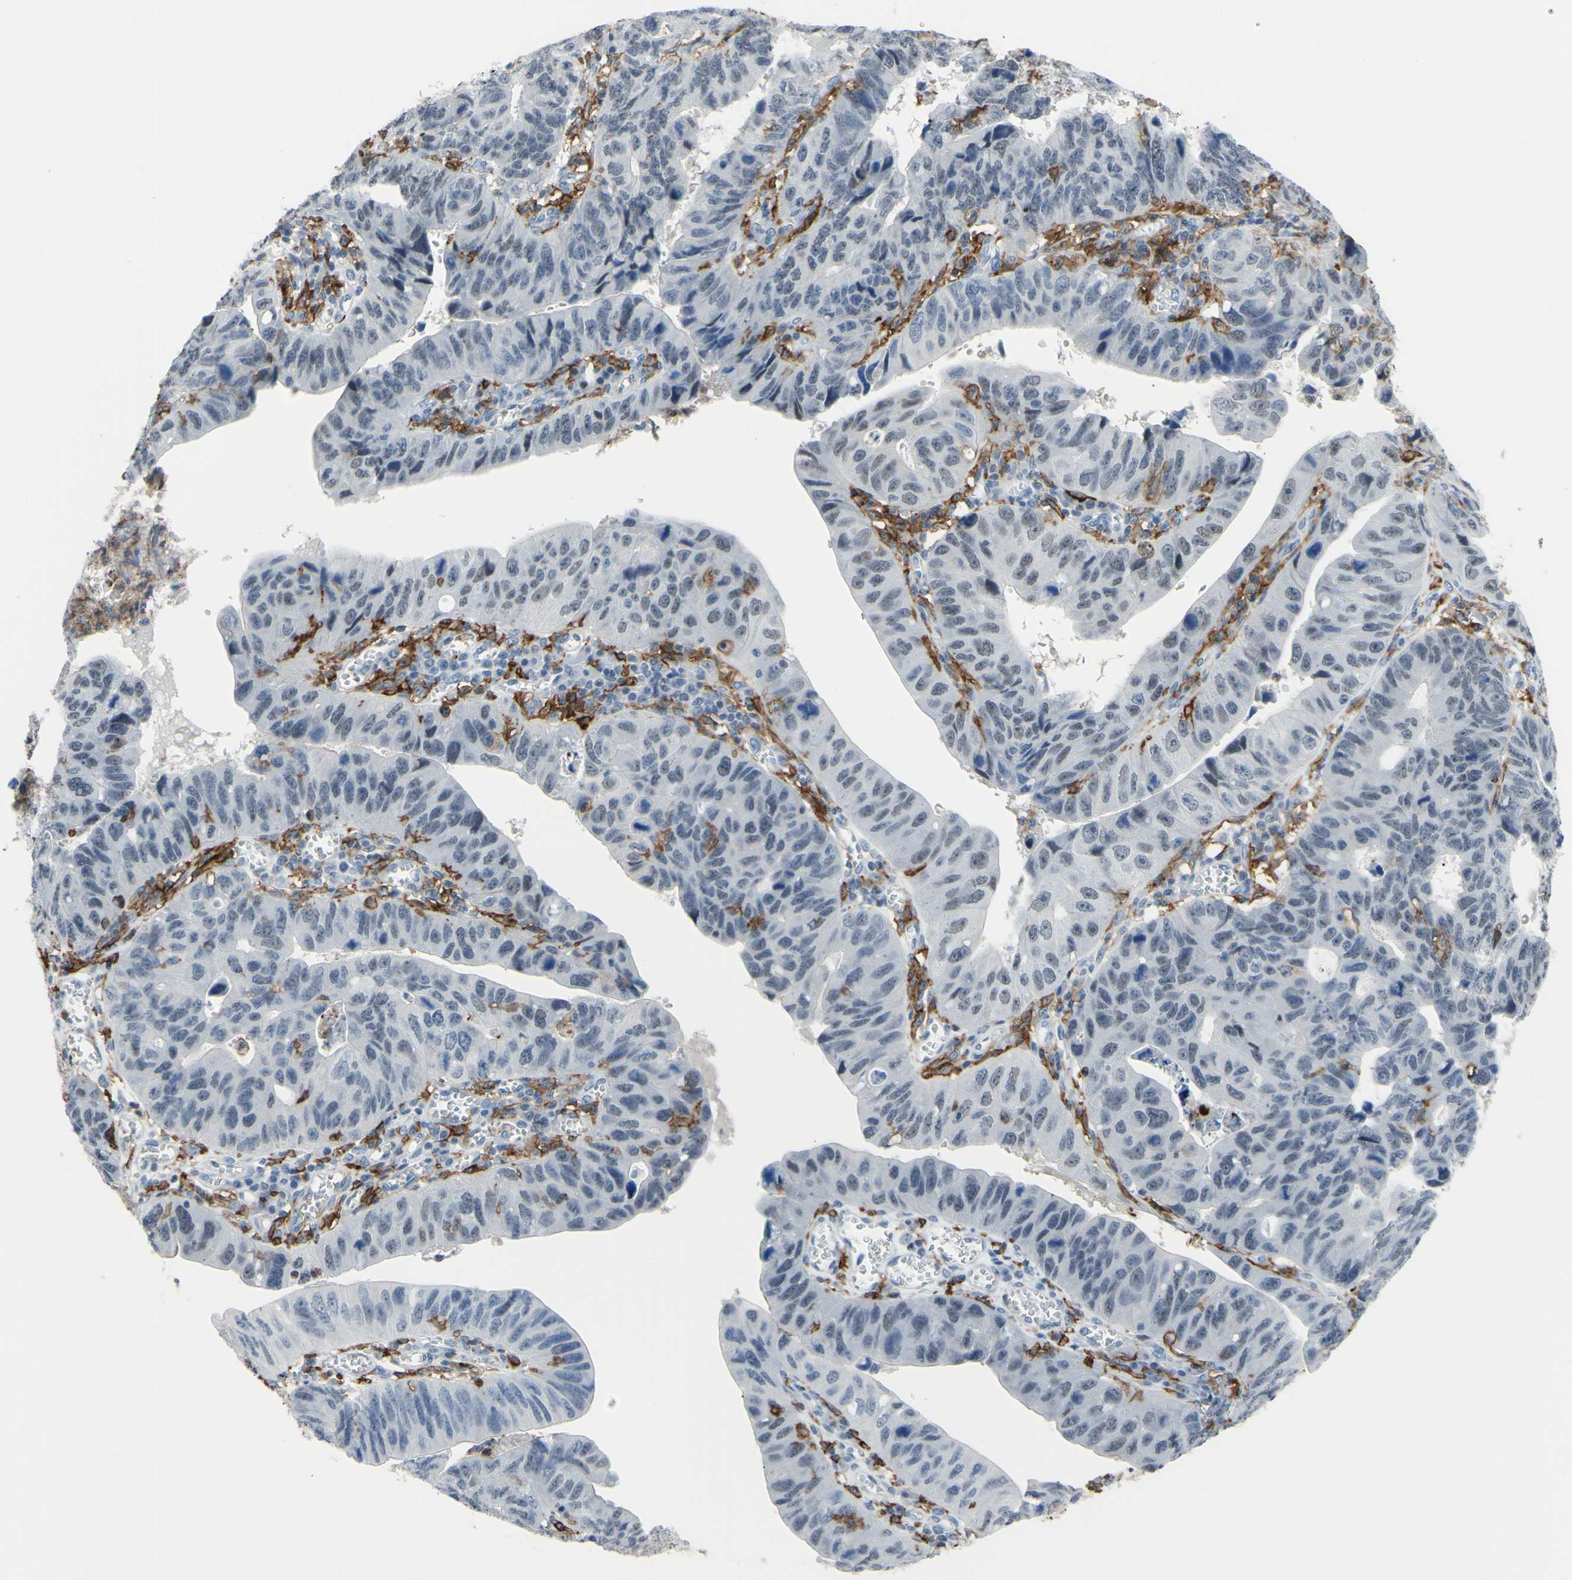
{"staining": {"intensity": "negative", "quantity": "none", "location": "none"}, "tissue": "stomach cancer", "cell_type": "Tumor cells", "image_type": "cancer", "snomed": [{"axis": "morphology", "description": "Adenocarcinoma, NOS"}, {"axis": "topography", "description": "Stomach"}], "caption": "Stomach cancer (adenocarcinoma) was stained to show a protein in brown. There is no significant expression in tumor cells.", "gene": "FCGR2A", "patient": {"sex": "male", "age": 59}}